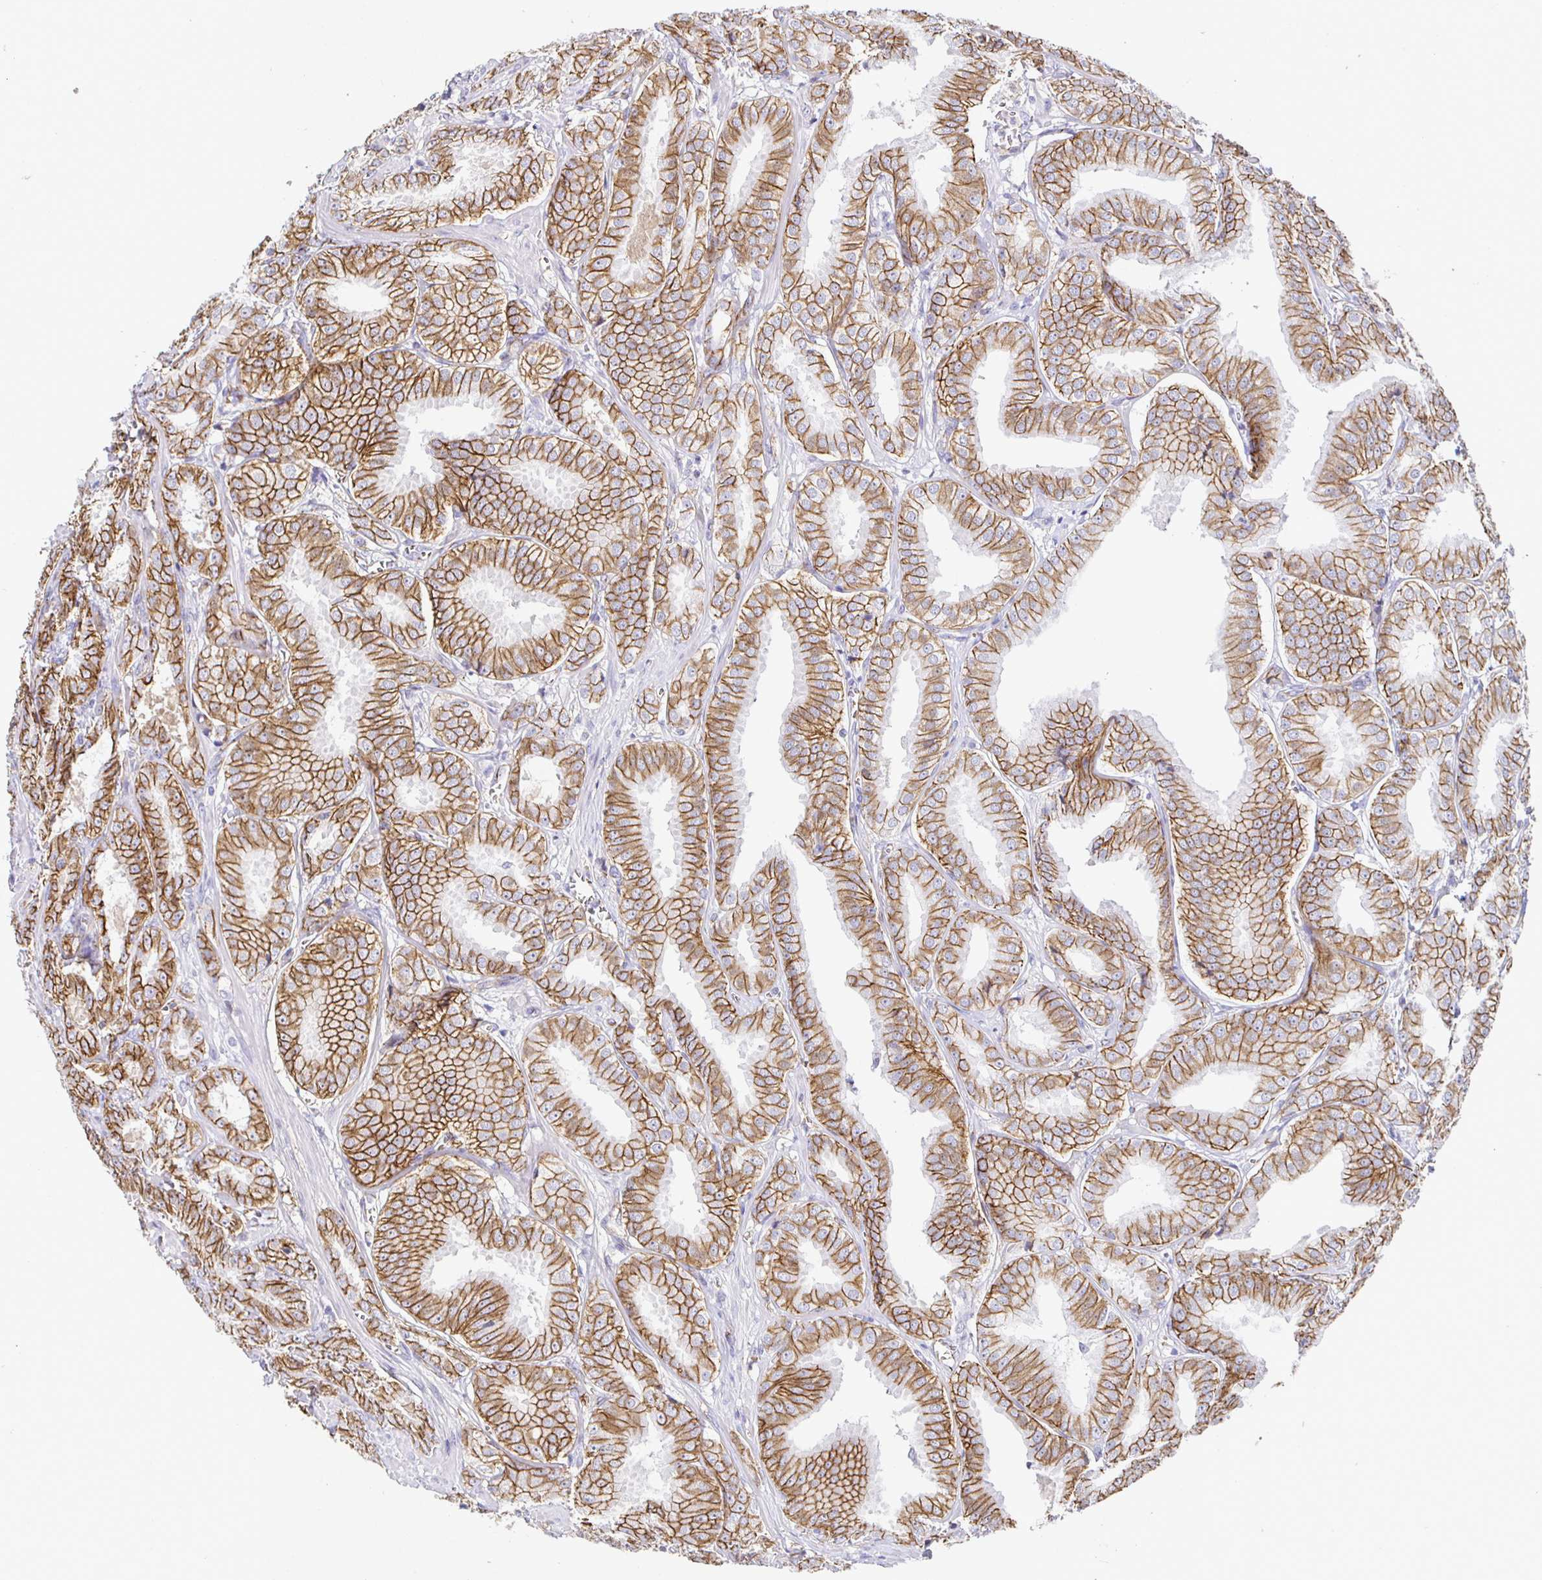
{"staining": {"intensity": "moderate", "quantity": ">75%", "location": "cytoplasmic/membranous"}, "tissue": "prostate cancer", "cell_type": "Tumor cells", "image_type": "cancer", "snomed": [{"axis": "morphology", "description": "Adenocarcinoma, High grade"}, {"axis": "topography", "description": "Prostate"}], "caption": "The photomicrograph reveals a brown stain indicating the presence of a protein in the cytoplasmic/membranous of tumor cells in adenocarcinoma (high-grade) (prostate).", "gene": "PIWIL3", "patient": {"sex": "male", "age": 64}}